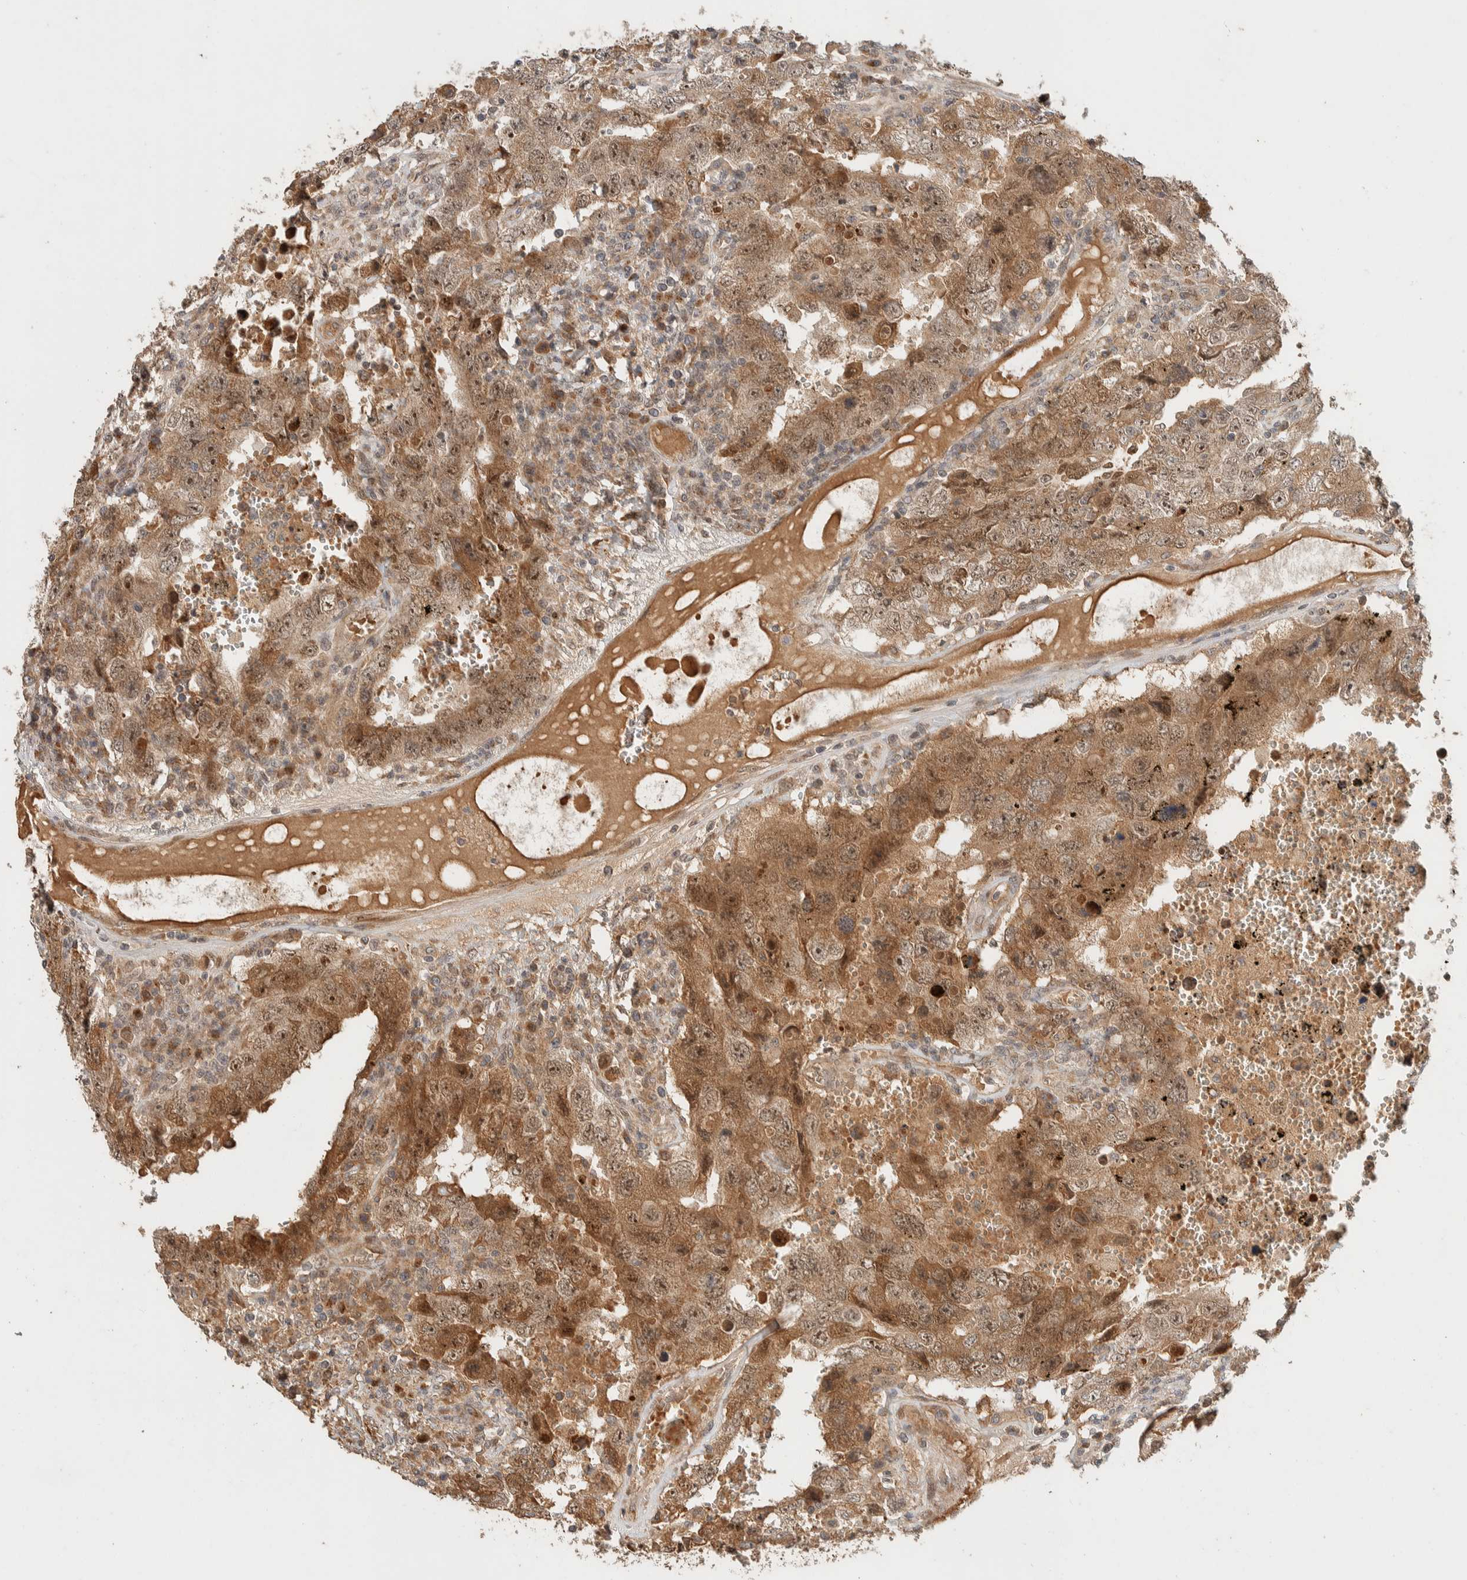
{"staining": {"intensity": "moderate", "quantity": ">75%", "location": "cytoplasmic/membranous,nuclear"}, "tissue": "testis cancer", "cell_type": "Tumor cells", "image_type": "cancer", "snomed": [{"axis": "morphology", "description": "Carcinoma, Embryonal, NOS"}, {"axis": "topography", "description": "Testis"}], "caption": "Testis embryonal carcinoma stained with immunohistochemistry displays moderate cytoplasmic/membranous and nuclear expression in approximately >75% of tumor cells.", "gene": "ZBTB2", "patient": {"sex": "male", "age": 26}}